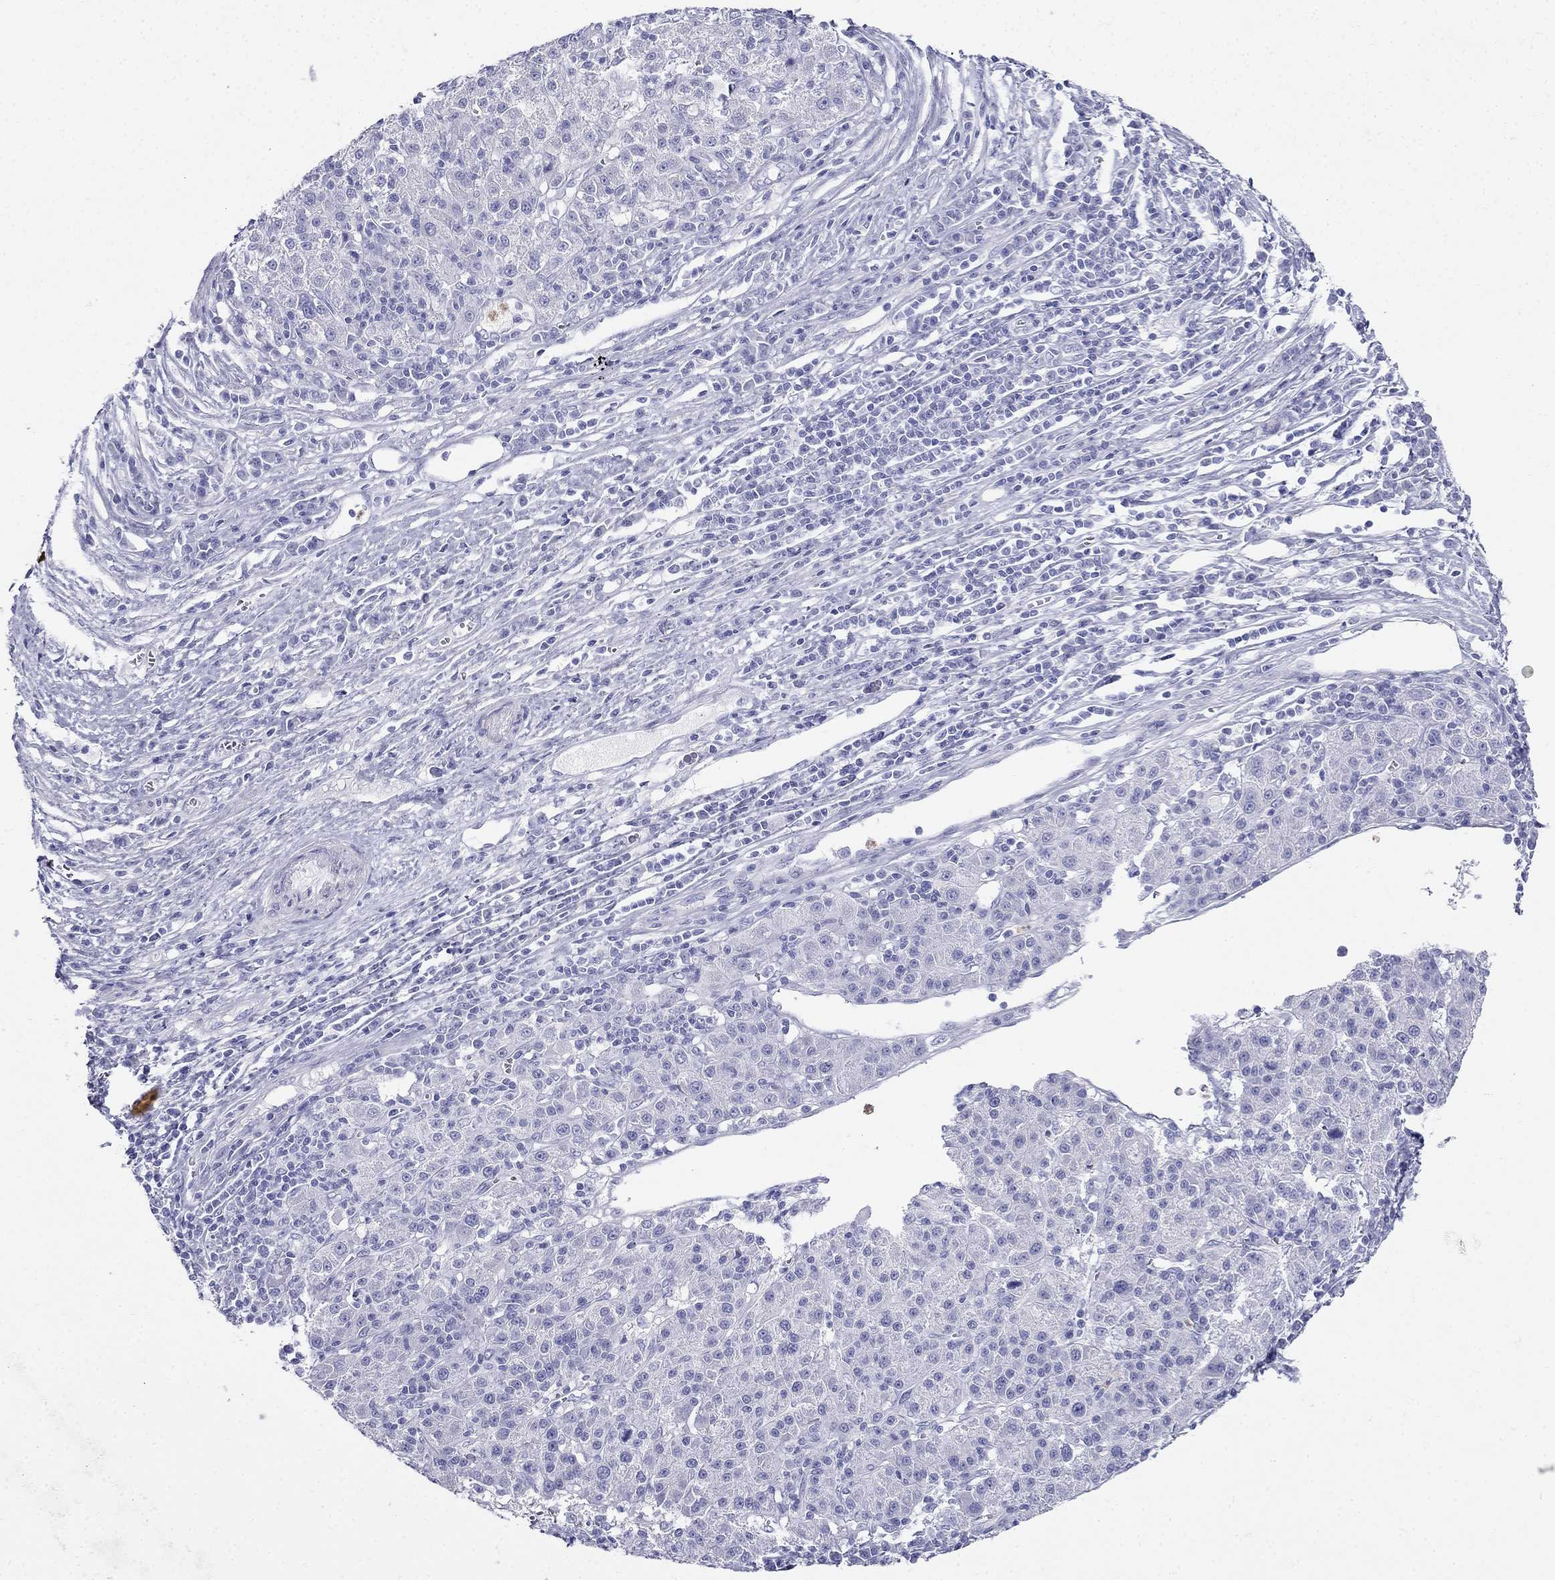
{"staining": {"intensity": "negative", "quantity": "none", "location": "none"}, "tissue": "liver cancer", "cell_type": "Tumor cells", "image_type": "cancer", "snomed": [{"axis": "morphology", "description": "Carcinoma, Hepatocellular, NOS"}, {"axis": "topography", "description": "Liver"}], "caption": "DAB immunohistochemical staining of human liver hepatocellular carcinoma demonstrates no significant positivity in tumor cells.", "gene": "PPP1R36", "patient": {"sex": "female", "age": 60}}